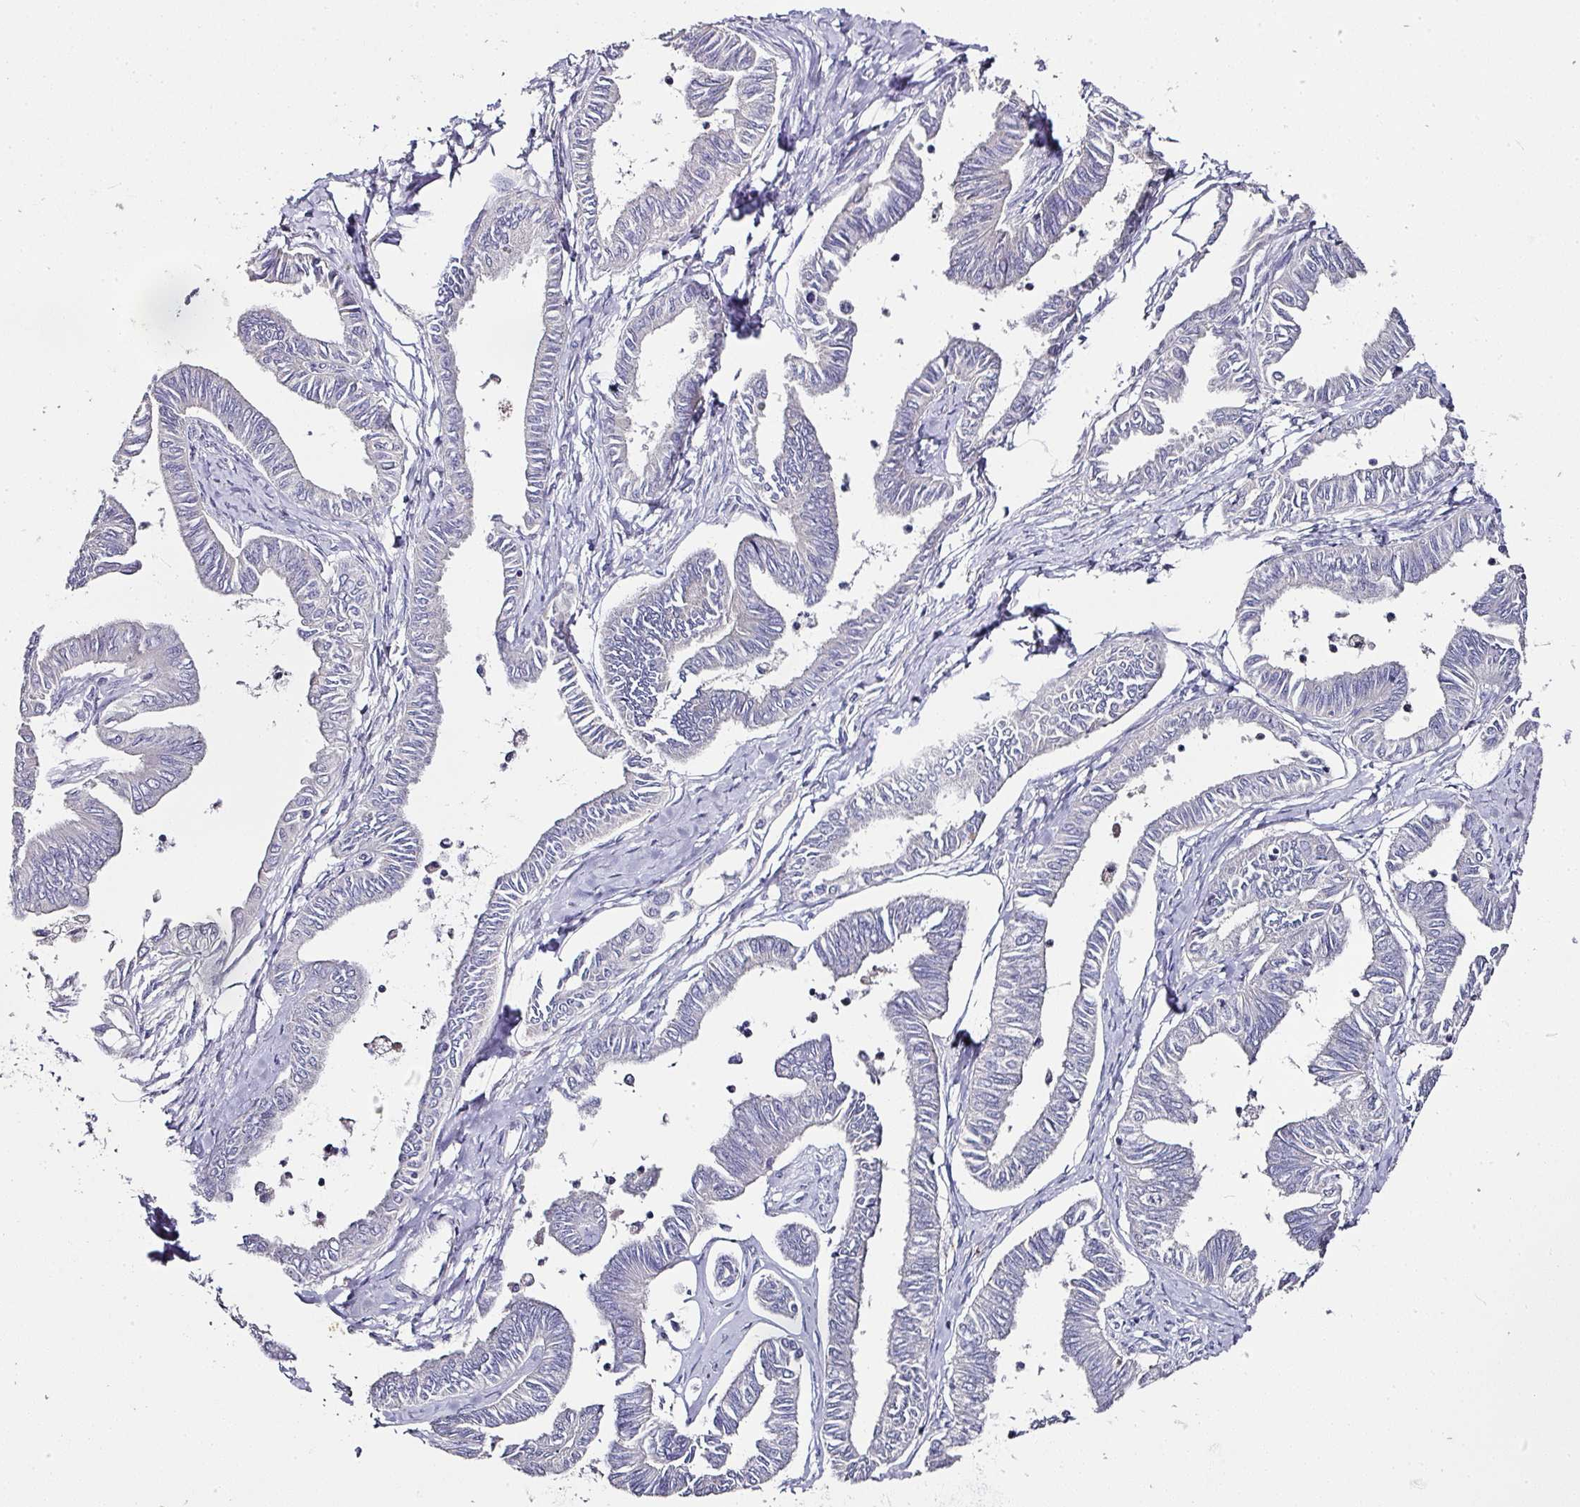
{"staining": {"intensity": "negative", "quantity": "none", "location": "none"}, "tissue": "ovarian cancer", "cell_type": "Tumor cells", "image_type": "cancer", "snomed": [{"axis": "morphology", "description": "Carcinoma, endometroid"}, {"axis": "topography", "description": "Ovary"}], "caption": "Endometroid carcinoma (ovarian) stained for a protein using immunohistochemistry (IHC) displays no staining tumor cells.", "gene": "SKIC2", "patient": {"sex": "female", "age": 70}}